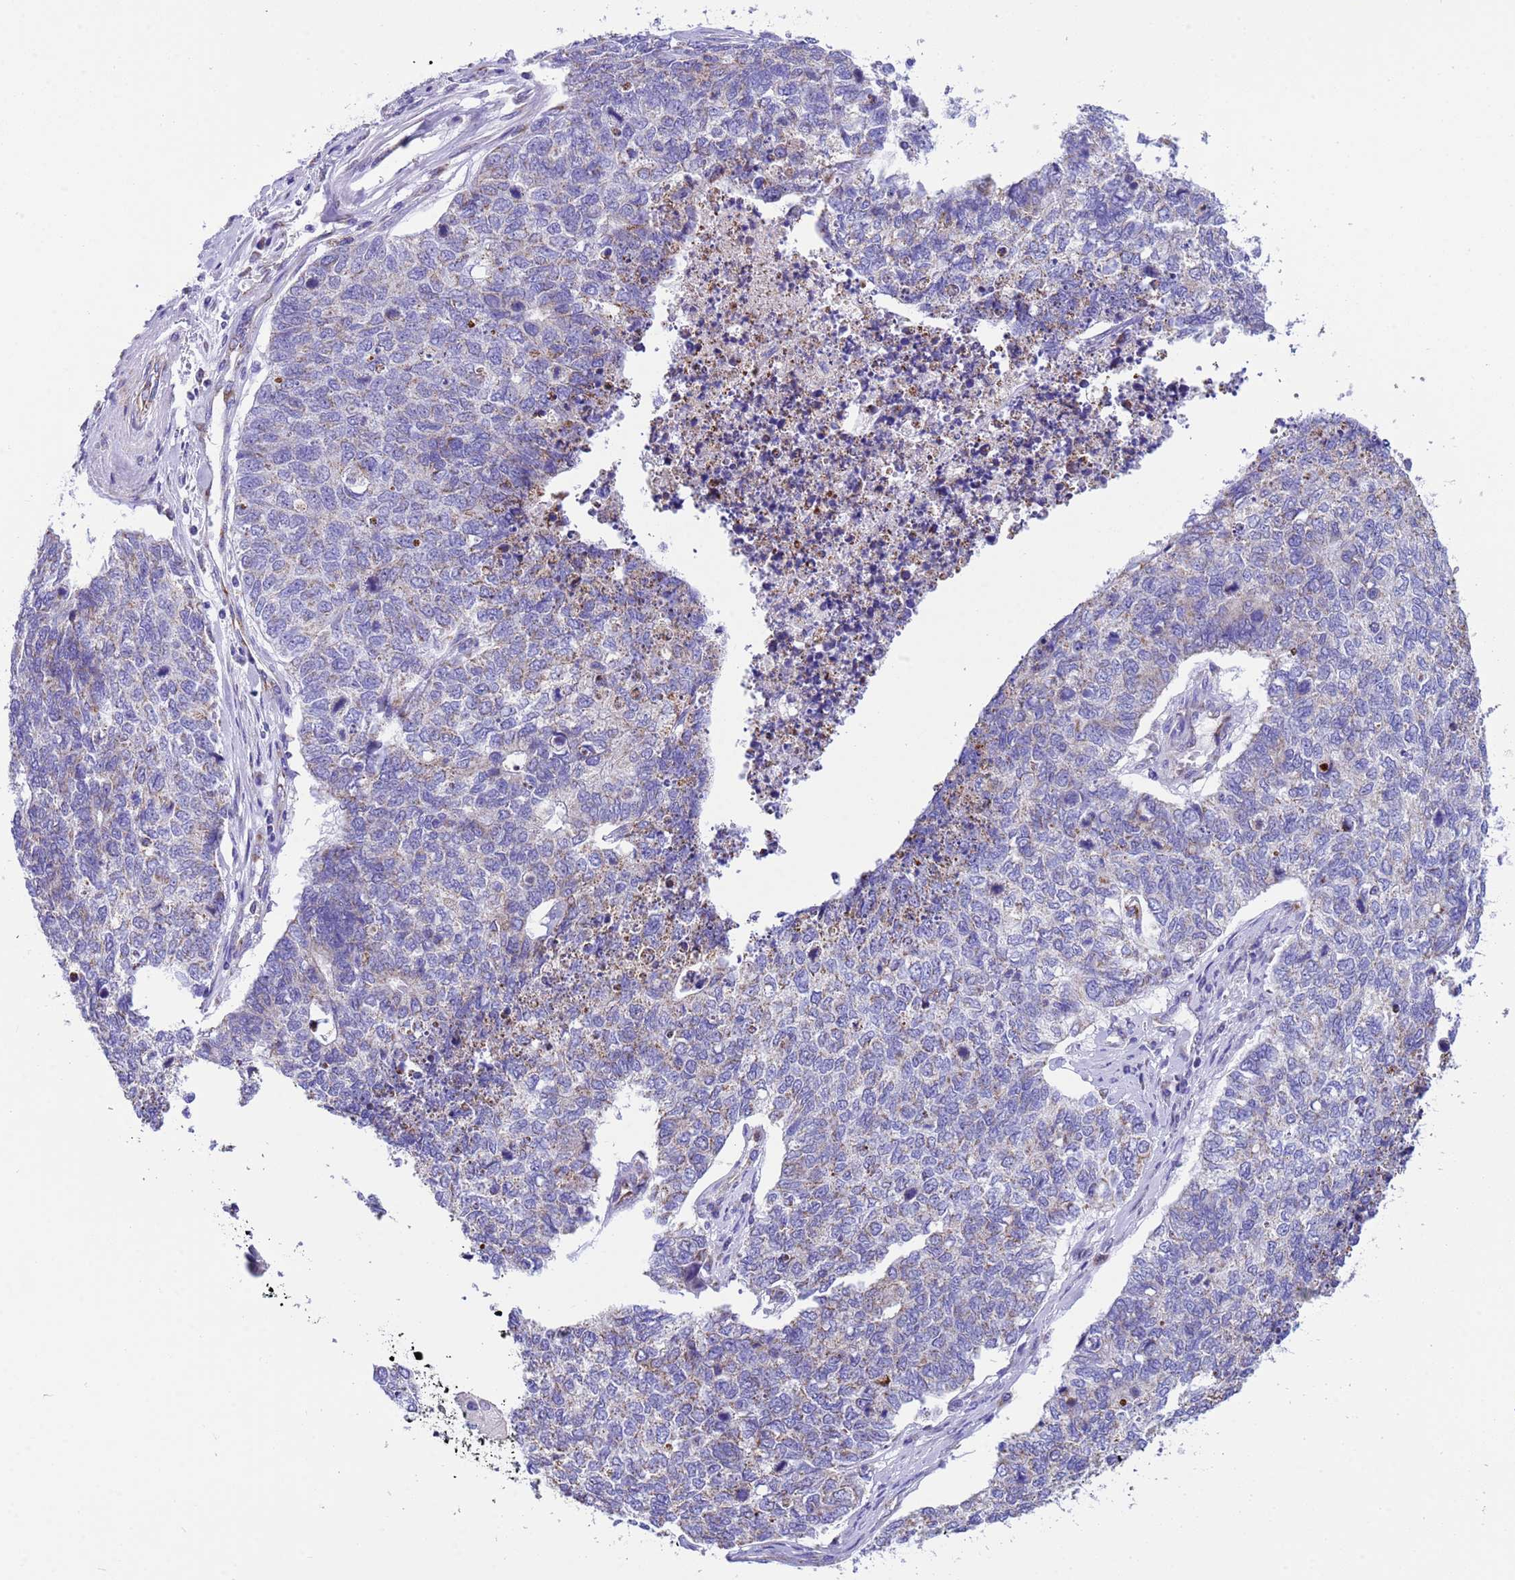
{"staining": {"intensity": "negative", "quantity": "none", "location": "none"}, "tissue": "cervical cancer", "cell_type": "Tumor cells", "image_type": "cancer", "snomed": [{"axis": "morphology", "description": "Squamous cell carcinoma, NOS"}, {"axis": "topography", "description": "Cervix"}], "caption": "Immunohistochemistry (IHC) micrograph of cervical squamous cell carcinoma stained for a protein (brown), which displays no staining in tumor cells.", "gene": "CCDC191", "patient": {"sex": "female", "age": 63}}